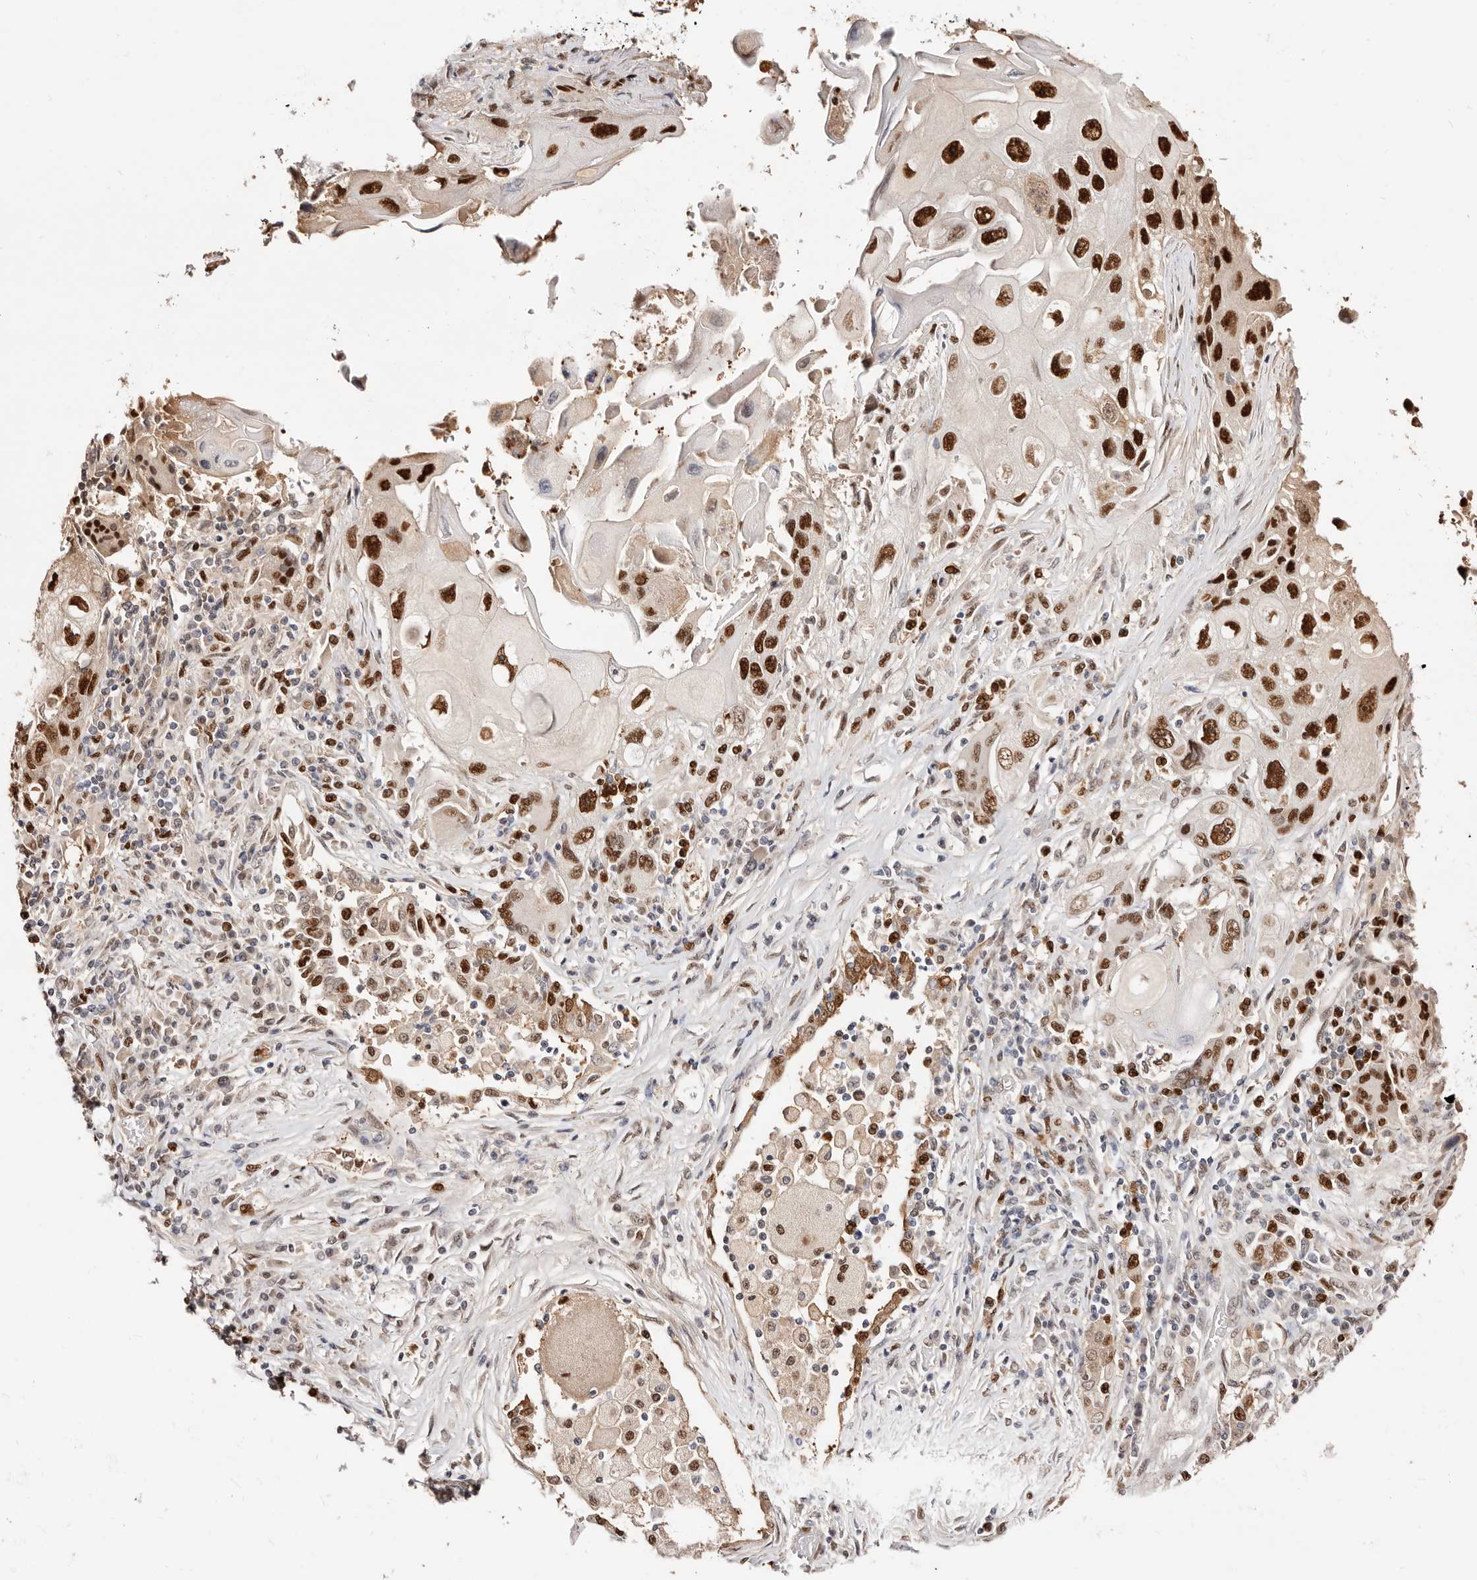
{"staining": {"intensity": "strong", "quantity": ">75%", "location": "nuclear"}, "tissue": "lung cancer", "cell_type": "Tumor cells", "image_type": "cancer", "snomed": [{"axis": "morphology", "description": "Squamous cell carcinoma, NOS"}, {"axis": "topography", "description": "Lung"}], "caption": "There is high levels of strong nuclear positivity in tumor cells of squamous cell carcinoma (lung), as demonstrated by immunohistochemical staining (brown color).", "gene": "TKT", "patient": {"sex": "male", "age": 61}}